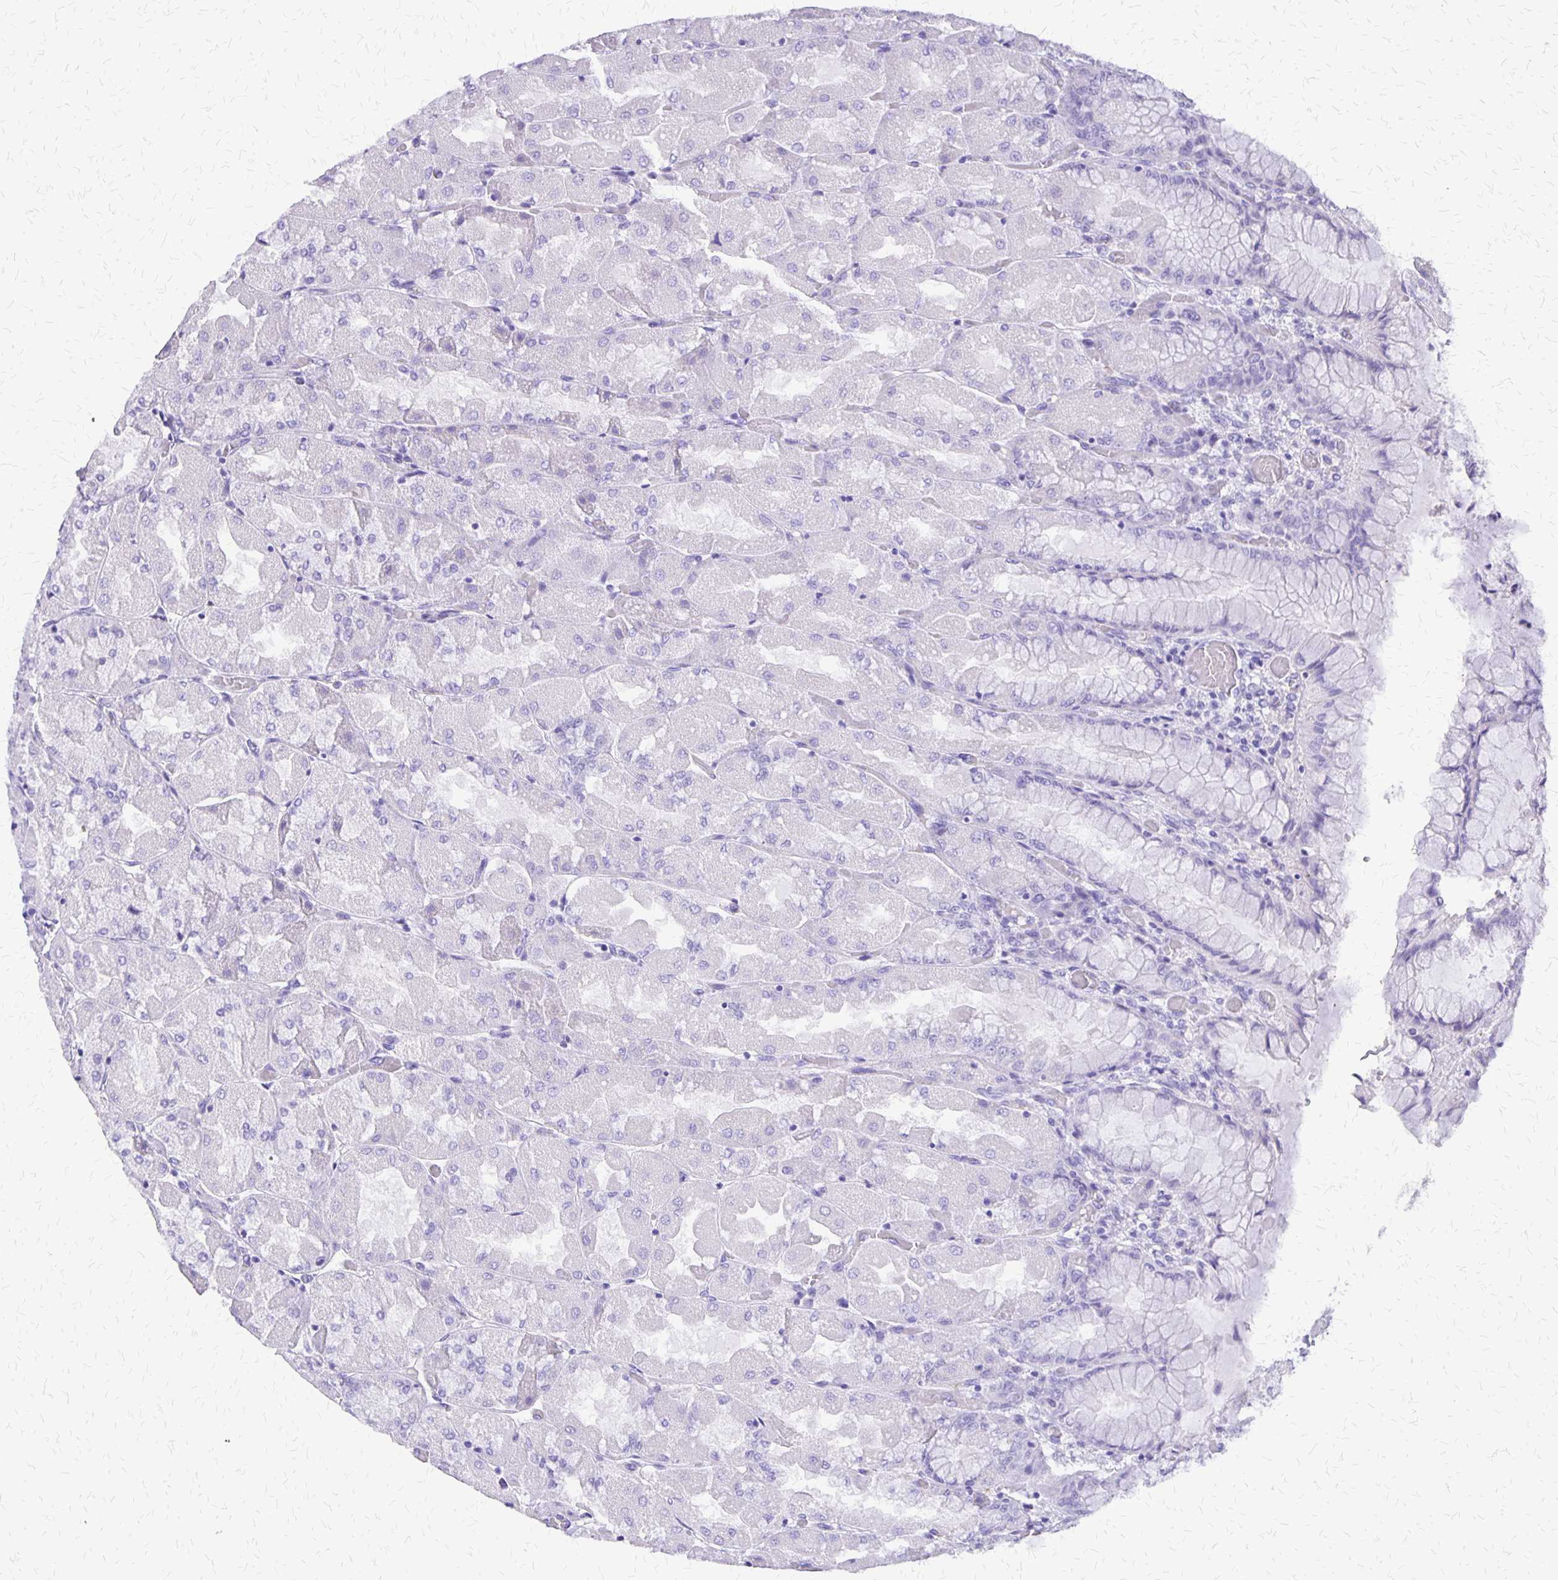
{"staining": {"intensity": "negative", "quantity": "none", "location": "none"}, "tissue": "stomach", "cell_type": "Glandular cells", "image_type": "normal", "snomed": [{"axis": "morphology", "description": "Normal tissue, NOS"}, {"axis": "topography", "description": "Stomach"}], "caption": "Stomach was stained to show a protein in brown. There is no significant staining in glandular cells. (DAB (3,3'-diaminobenzidine) immunohistochemistry (IHC) visualized using brightfield microscopy, high magnification).", "gene": "SLC13A2", "patient": {"sex": "female", "age": 61}}